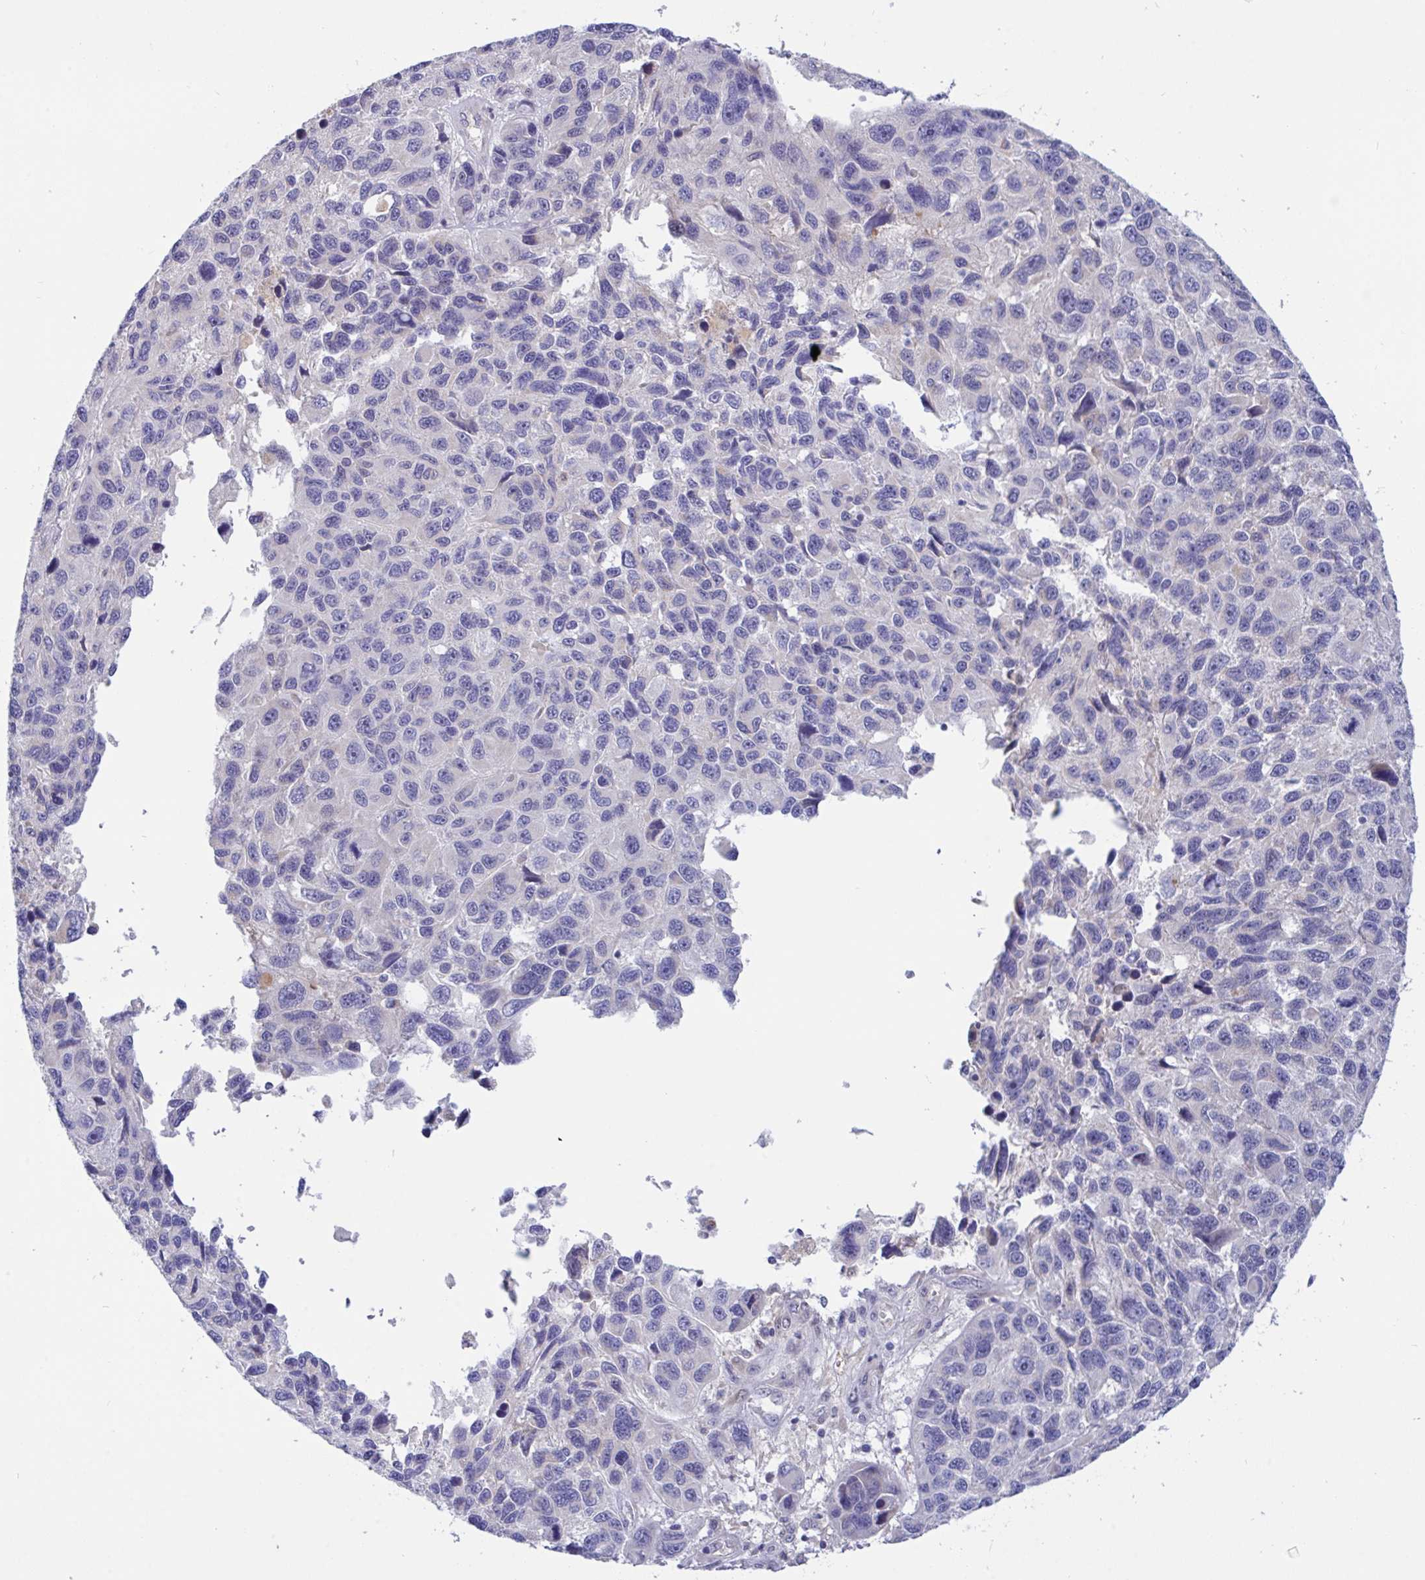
{"staining": {"intensity": "negative", "quantity": "none", "location": "none"}, "tissue": "melanoma", "cell_type": "Tumor cells", "image_type": "cancer", "snomed": [{"axis": "morphology", "description": "Malignant melanoma, NOS"}, {"axis": "topography", "description": "Skin"}], "caption": "An IHC histopathology image of melanoma is shown. There is no staining in tumor cells of melanoma.", "gene": "L3HYPDH", "patient": {"sex": "male", "age": 53}}